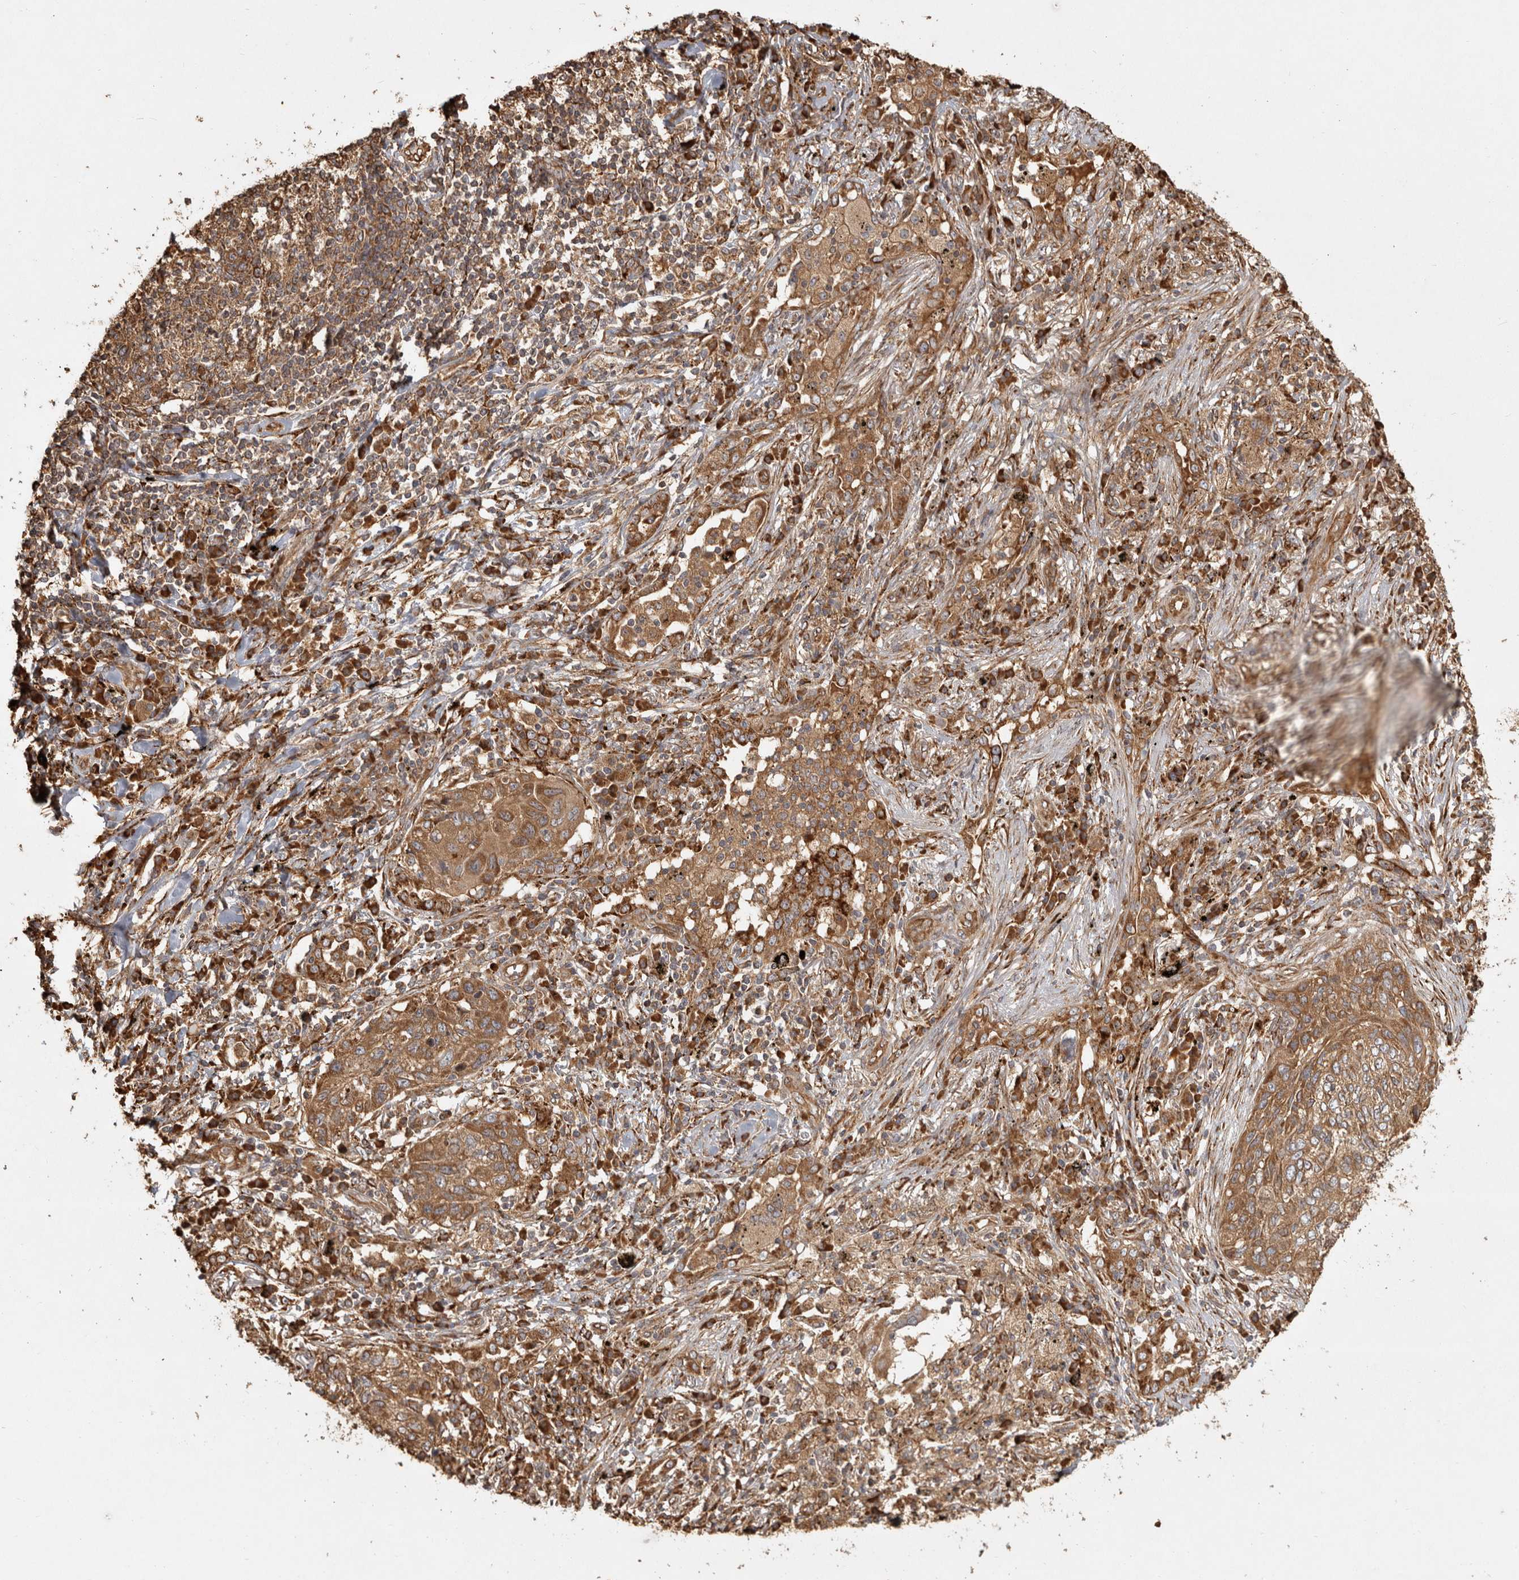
{"staining": {"intensity": "moderate", "quantity": ">75%", "location": "cytoplasmic/membranous"}, "tissue": "lung cancer", "cell_type": "Tumor cells", "image_type": "cancer", "snomed": [{"axis": "morphology", "description": "Squamous cell carcinoma, NOS"}, {"axis": "topography", "description": "Lung"}], "caption": "Immunohistochemical staining of human squamous cell carcinoma (lung) shows moderate cytoplasmic/membranous protein expression in approximately >75% of tumor cells.", "gene": "CAMSAP2", "patient": {"sex": "female", "age": 63}}